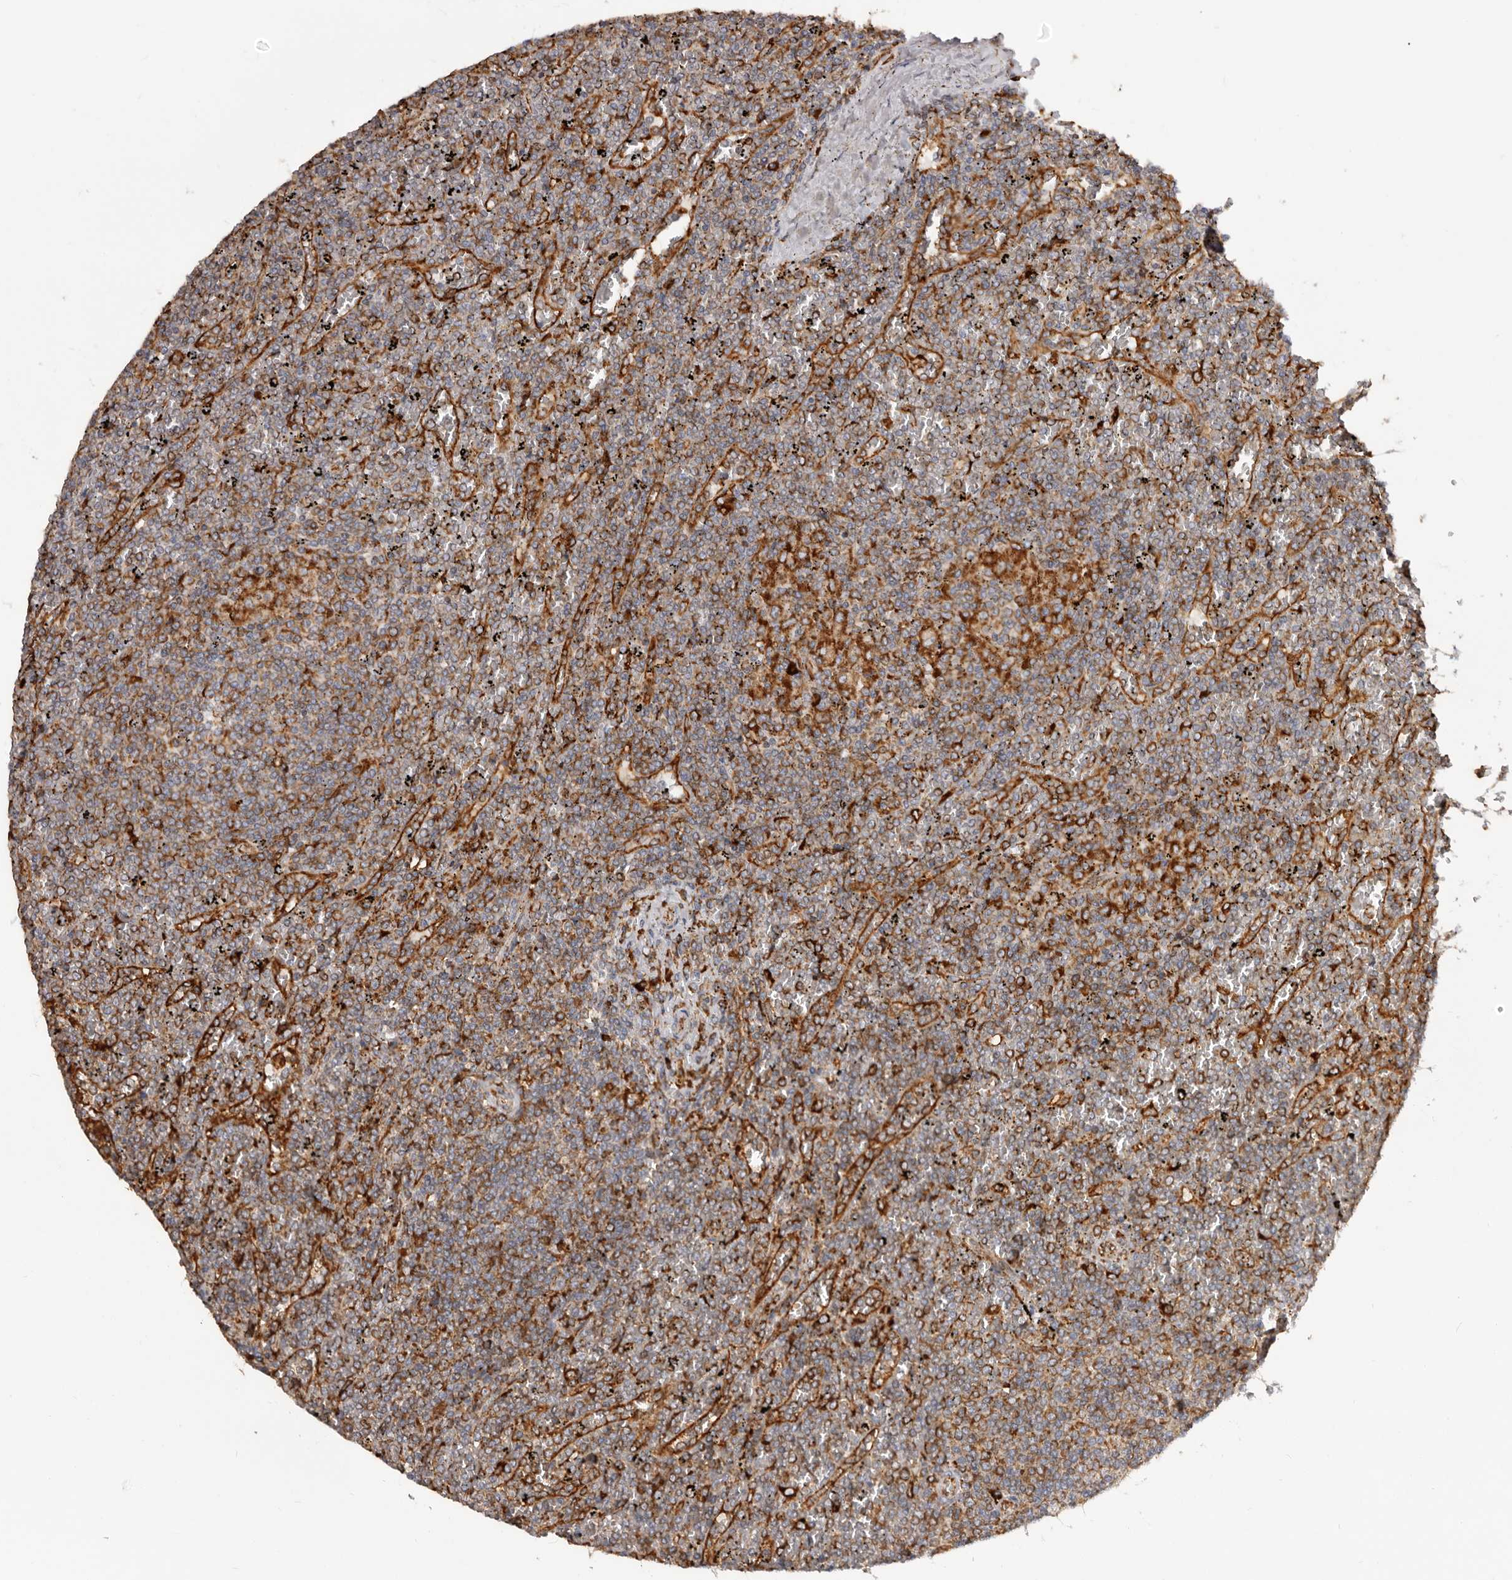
{"staining": {"intensity": "moderate", "quantity": ">75%", "location": "cytoplasmic/membranous"}, "tissue": "lymphoma", "cell_type": "Tumor cells", "image_type": "cancer", "snomed": [{"axis": "morphology", "description": "Malignant lymphoma, non-Hodgkin's type, Low grade"}, {"axis": "topography", "description": "Spleen"}], "caption": "Immunohistochemical staining of human low-grade malignant lymphoma, non-Hodgkin's type displays medium levels of moderate cytoplasmic/membranous positivity in approximately >75% of tumor cells.", "gene": "QRSL1", "patient": {"sex": "female", "age": 19}}